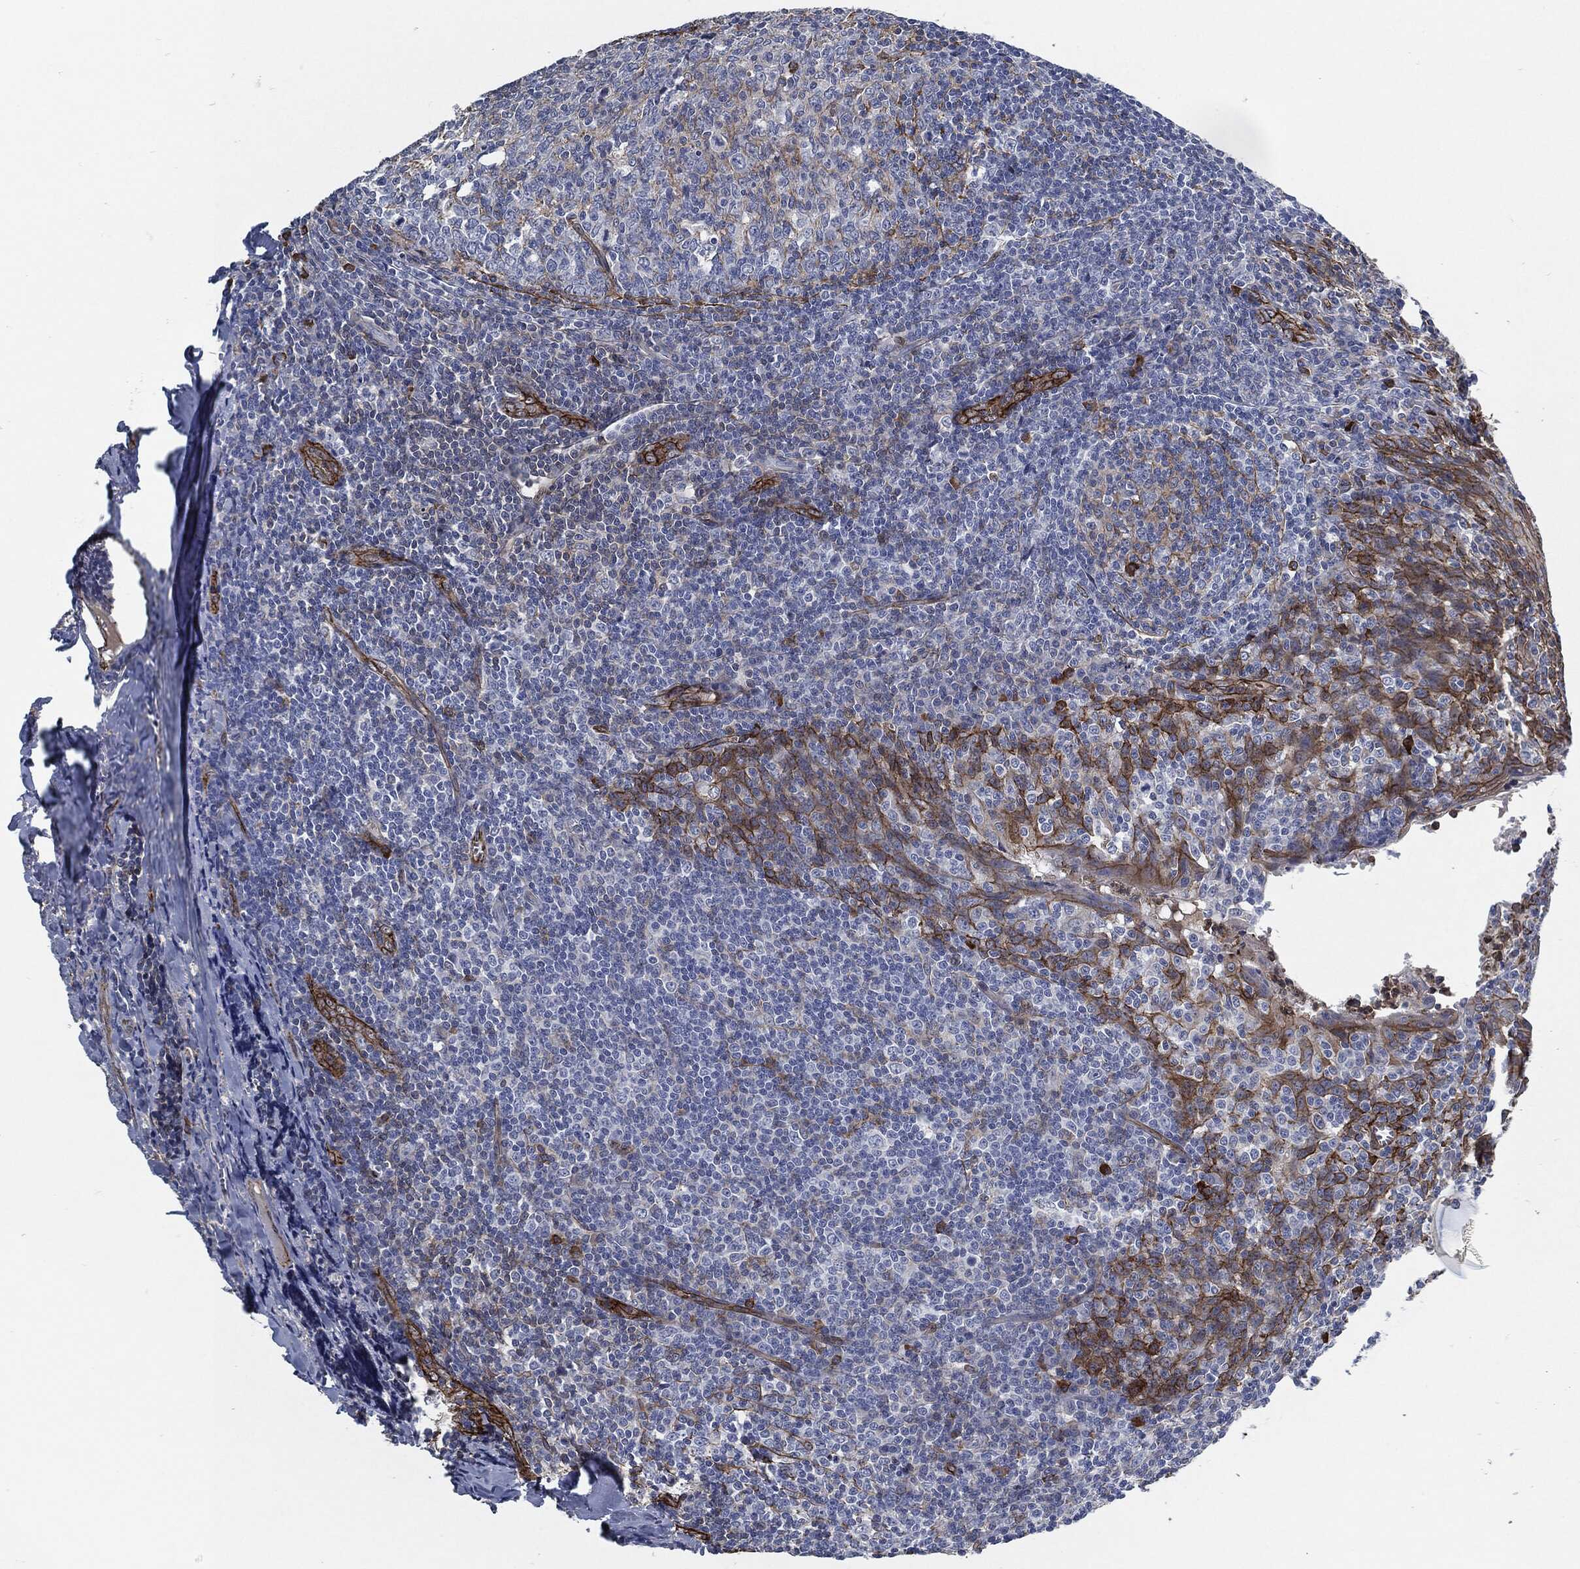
{"staining": {"intensity": "strong", "quantity": "<25%", "location": "cytoplasmic/membranous"}, "tissue": "tonsil", "cell_type": "Germinal center cells", "image_type": "normal", "snomed": [{"axis": "morphology", "description": "Normal tissue, NOS"}, {"axis": "topography", "description": "Tonsil"}], "caption": "DAB immunohistochemical staining of normal tonsil exhibits strong cytoplasmic/membranous protein expression in about <25% of germinal center cells.", "gene": "SVIL", "patient": {"sex": "male", "age": 20}}